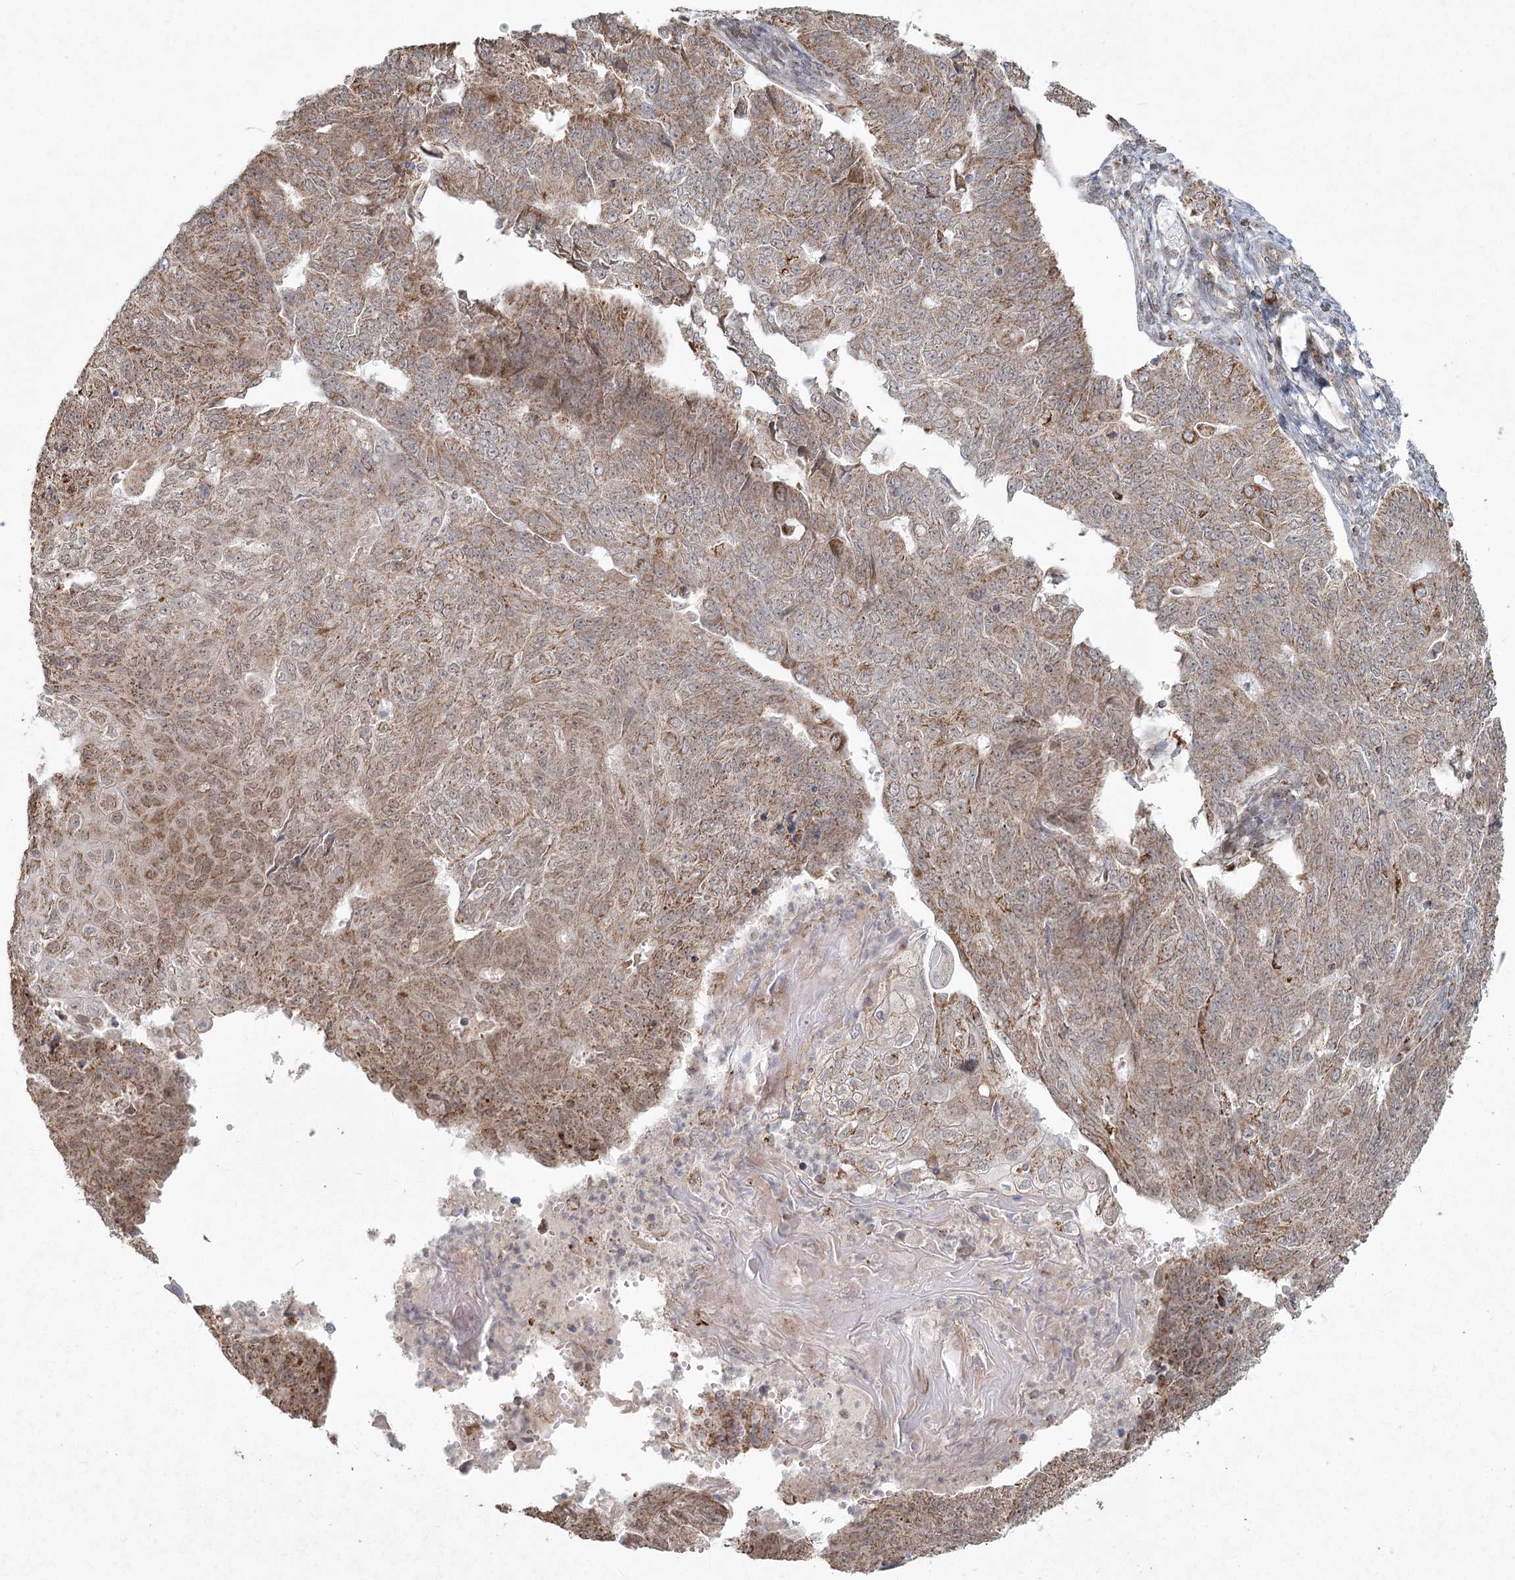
{"staining": {"intensity": "moderate", "quantity": ">75%", "location": "cytoplasmic/membranous,nuclear"}, "tissue": "endometrial cancer", "cell_type": "Tumor cells", "image_type": "cancer", "snomed": [{"axis": "morphology", "description": "Adenocarcinoma, NOS"}, {"axis": "topography", "description": "Endometrium"}], "caption": "Endometrial cancer (adenocarcinoma) stained with IHC displays moderate cytoplasmic/membranous and nuclear expression in about >75% of tumor cells.", "gene": "LACTB", "patient": {"sex": "female", "age": 32}}